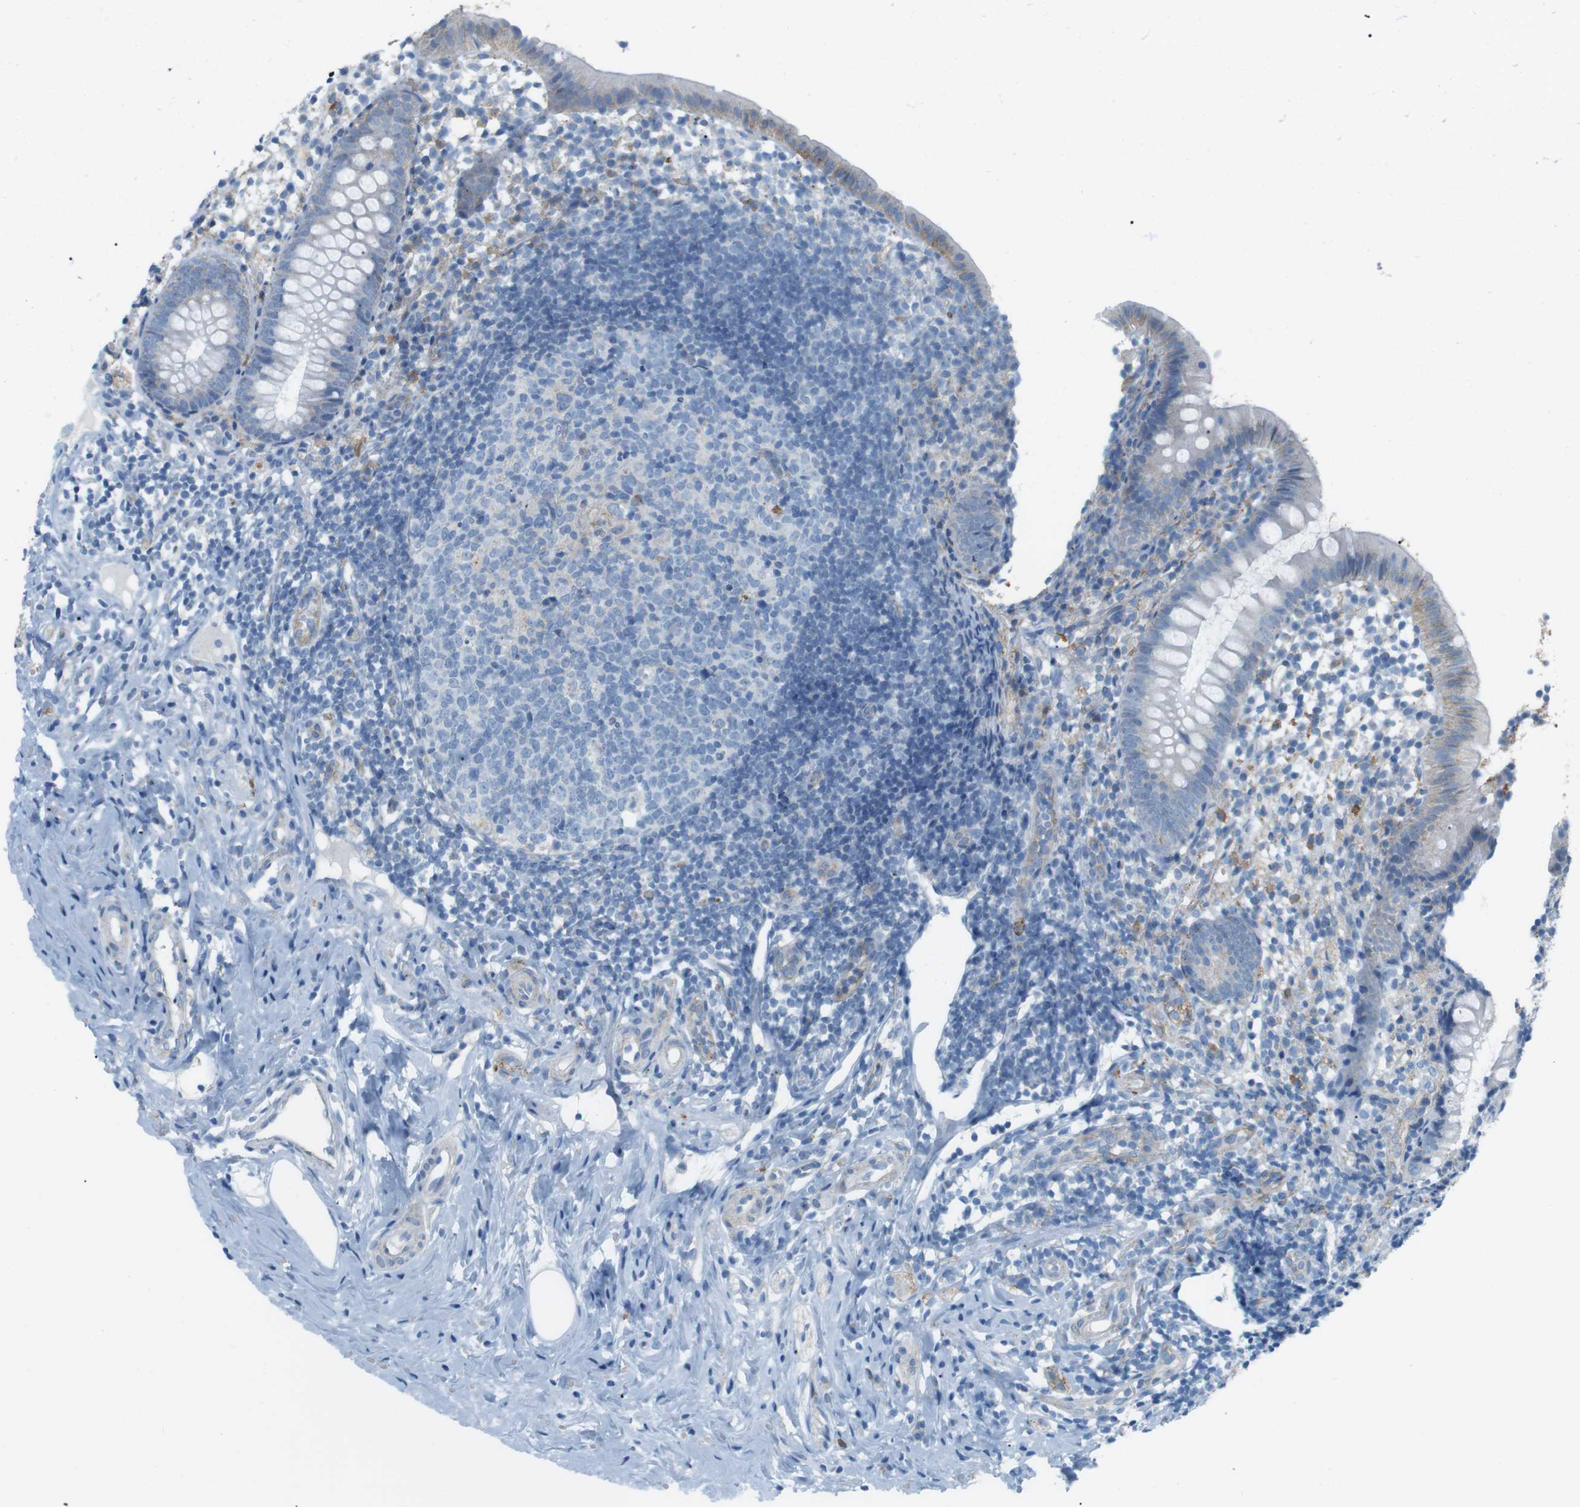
{"staining": {"intensity": "negative", "quantity": "none", "location": "none"}, "tissue": "appendix", "cell_type": "Glandular cells", "image_type": "normal", "snomed": [{"axis": "morphology", "description": "Normal tissue, NOS"}, {"axis": "topography", "description": "Appendix"}], "caption": "Immunohistochemistry (IHC) of unremarkable appendix displays no staining in glandular cells. (Stains: DAB (3,3'-diaminobenzidine) immunohistochemistry with hematoxylin counter stain, Microscopy: brightfield microscopy at high magnification).", "gene": "VAMP1", "patient": {"sex": "female", "age": 20}}